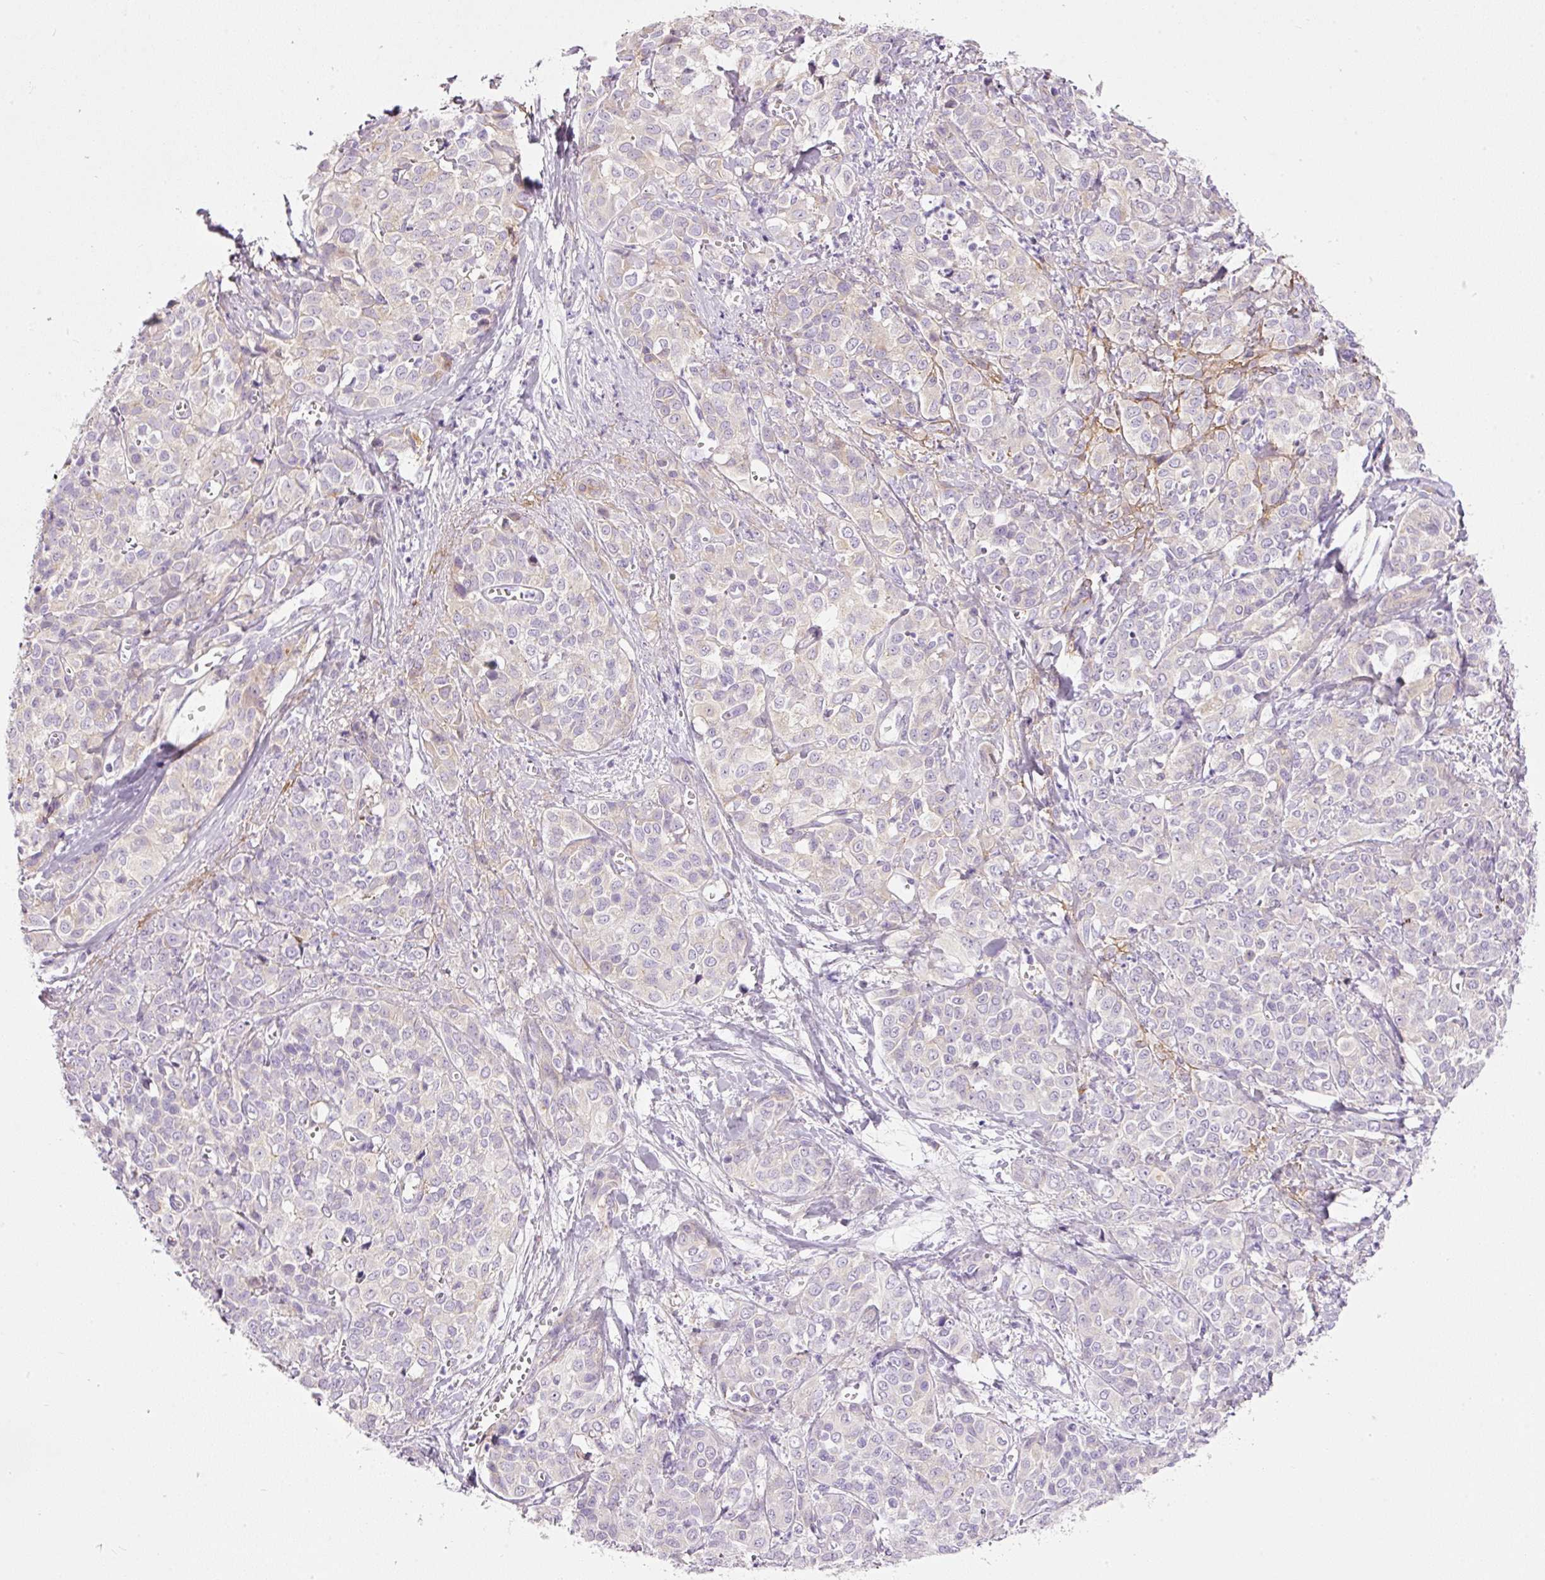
{"staining": {"intensity": "weak", "quantity": "<25%", "location": "cytoplasmic/membranous"}, "tissue": "liver cancer", "cell_type": "Tumor cells", "image_type": "cancer", "snomed": [{"axis": "morphology", "description": "Cholangiocarcinoma"}, {"axis": "topography", "description": "Liver"}], "caption": "A high-resolution image shows immunohistochemistry staining of liver cholangiocarcinoma, which shows no significant staining in tumor cells. (DAB (3,3'-diaminobenzidine) immunohistochemistry, high magnification).", "gene": "KPNA5", "patient": {"sex": "female", "age": 77}}